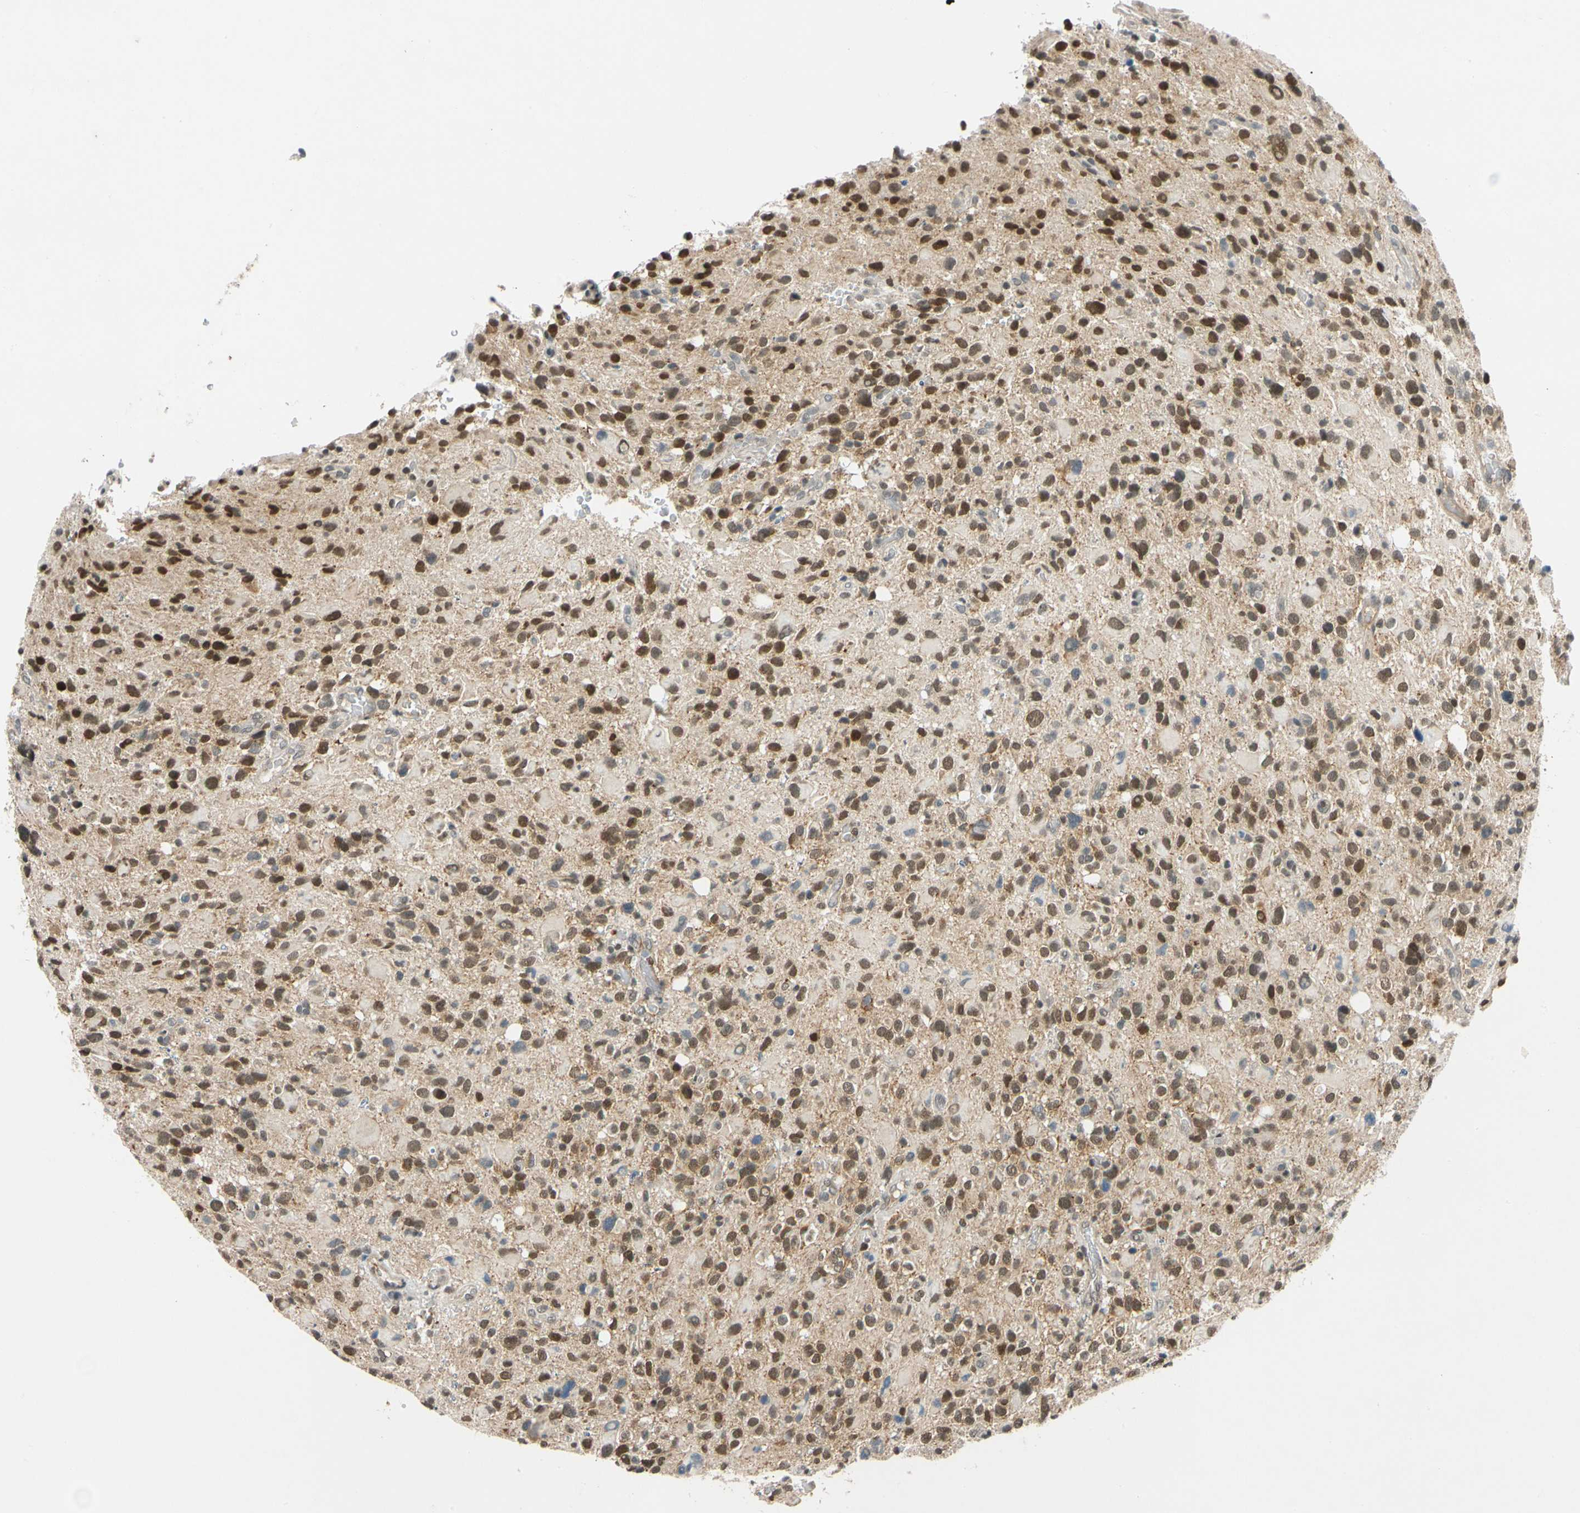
{"staining": {"intensity": "strong", "quantity": ">75%", "location": "cytoplasmic/membranous,nuclear"}, "tissue": "glioma", "cell_type": "Tumor cells", "image_type": "cancer", "snomed": [{"axis": "morphology", "description": "Glioma, malignant, High grade"}, {"axis": "topography", "description": "Brain"}], "caption": "Immunohistochemistry (IHC) photomicrograph of neoplastic tissue: human malignant glioma (high-grade) stained using IHC exhibits high levels of strong protein expression localized specifically in the cytoplasmic/membranous and nuclear of tumor cells, appearing as a cytoplasmic/membranous and nuclear brown color.", "gene": "POGZ", "patient": {"sex": "male", "age": 48}}